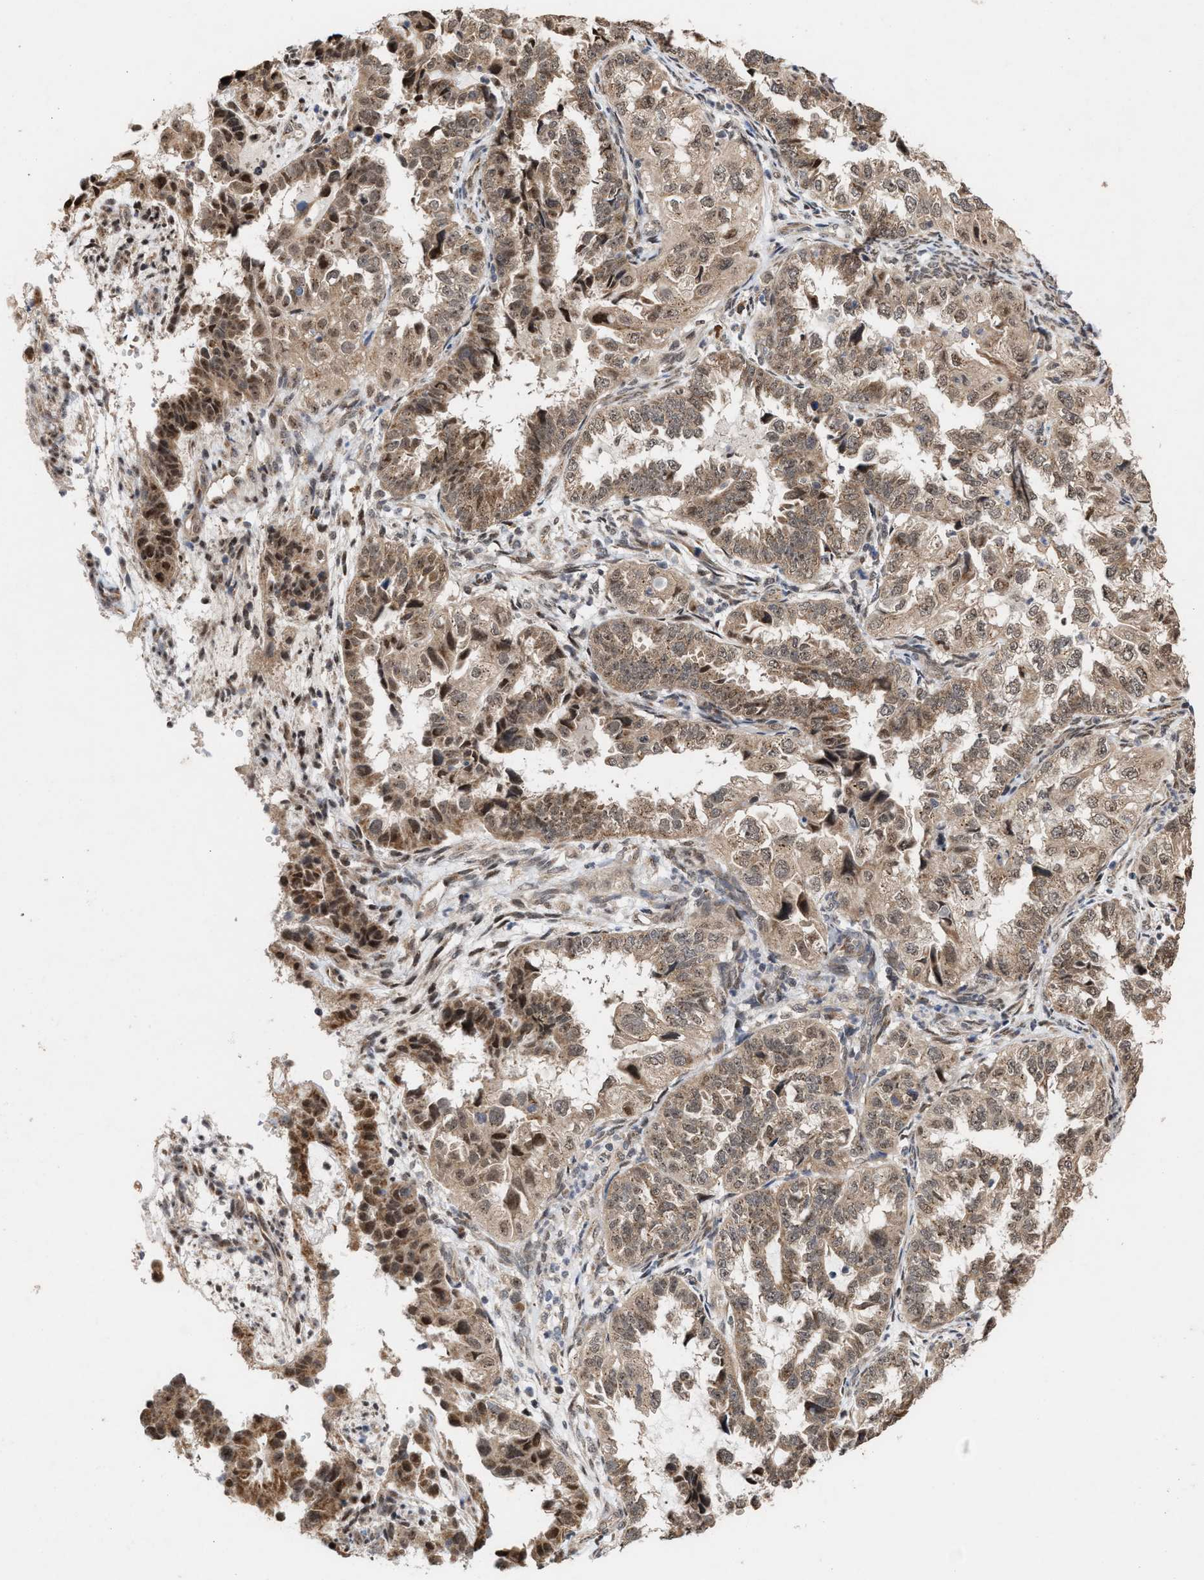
{"staining": {"intensity": "moderate", "quantity": "25%-75%", "location": "cytoplasmic/membranous,nuclear"}, "tissue": "endometrial cancer", "cell_type": "Tumor cells", "image_type": "cancer", "snomed": [{"axis": "morphology", "description": "Adenocarcinoma, NOS"}, {"axis": "topography", "description": "Endometrium"}], "caption": "IHC micrograph of neoplastic tissue: human endometrial cancer (adenocarcinoma) stained using IHC shows medium levels of moderate protein expression localized specifically in the cytoplasmic/membranous and nuclear of tumor cells, appearing as a cytoplasmic/membranous and nuclear brown color.", "gene": "MKNK2", "patient": {"sex": "female", "age": 85}}